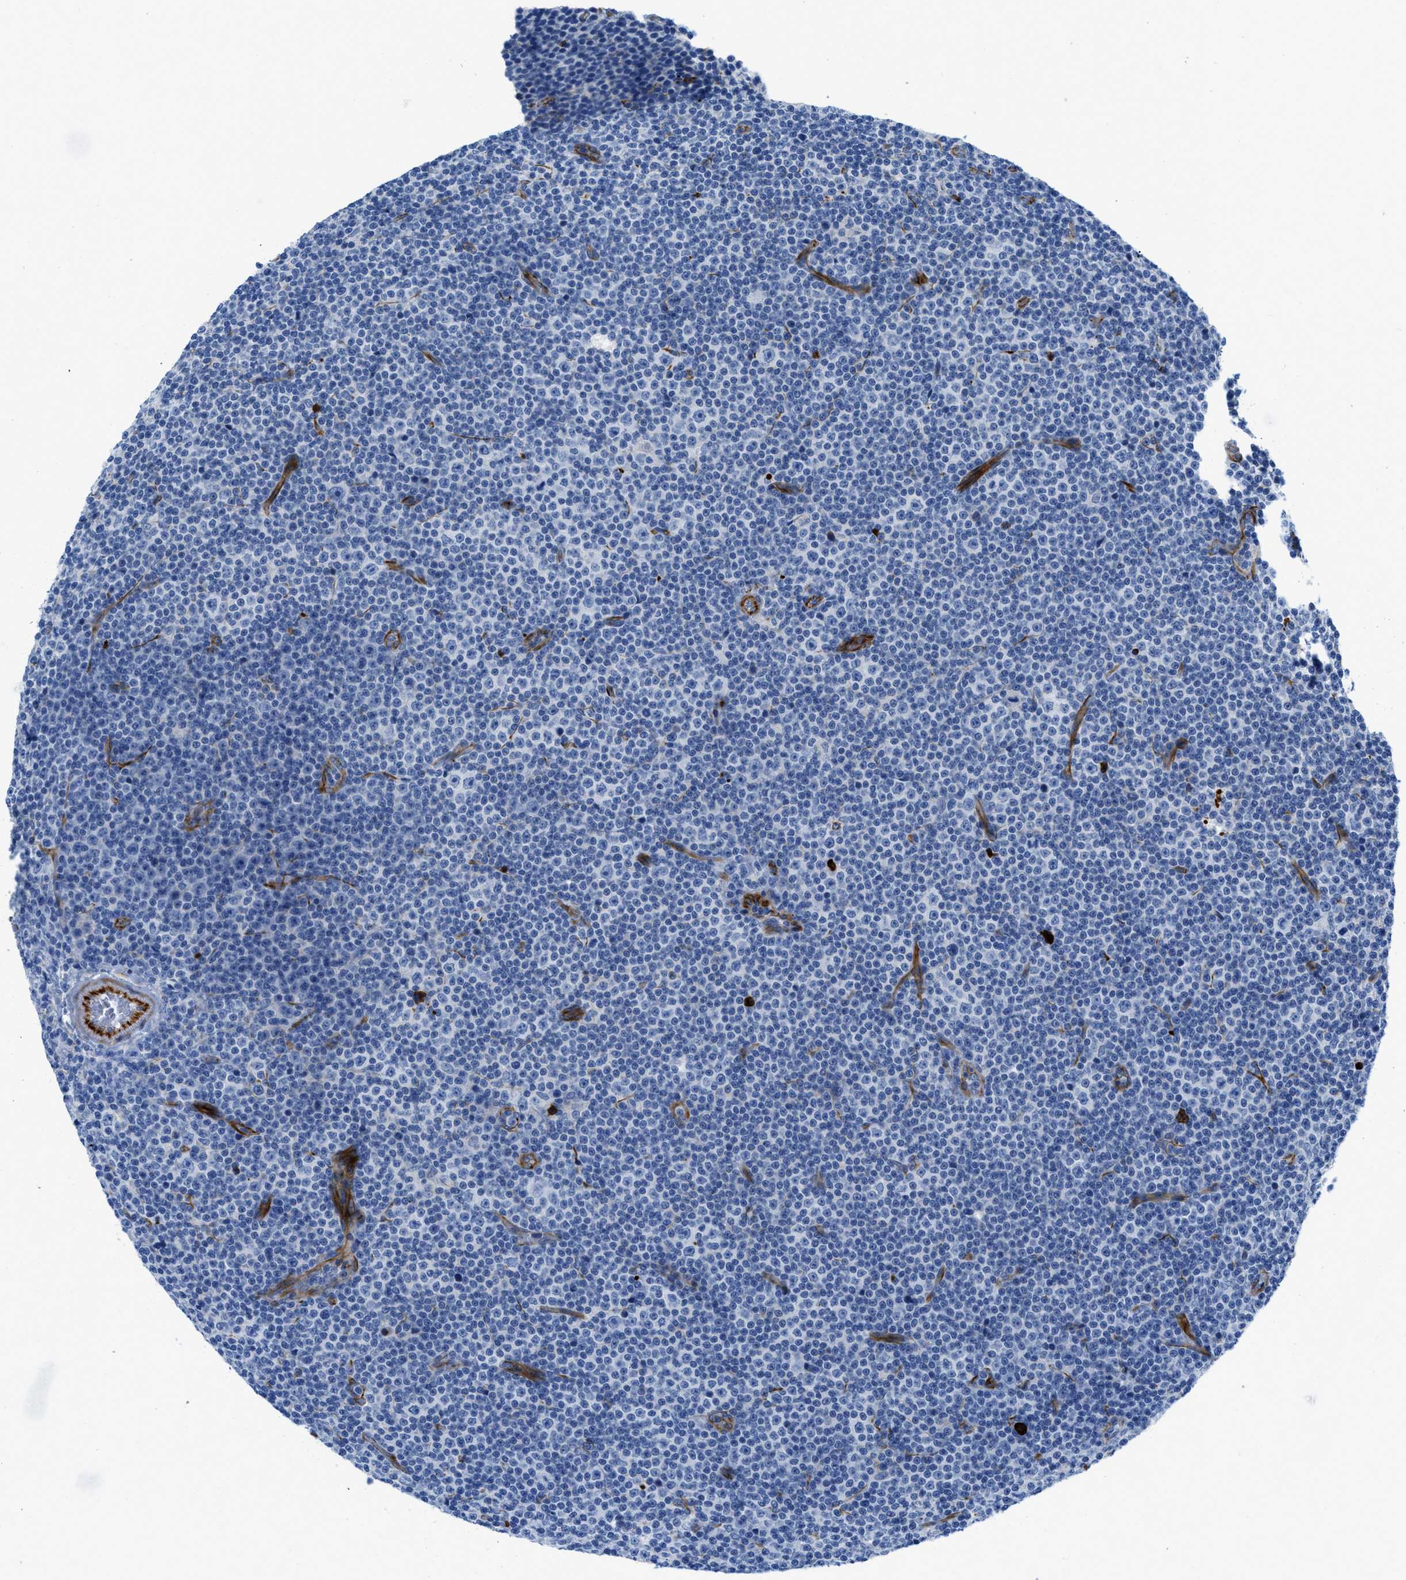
{"staining": {"intensity": "negative", "quantity": "none", "location": "none"}, "tissue": "lymphoma", "cell_type": "Tumor cells", "image_type": "cancer", "snomed": [{"axis": "morphology", "description": "Malignant lymphoma, non-Hodgkin's type, Low grade"}, {"axis": "topography", "description": "Lymph node"}], "caption": "Malignant lymphoma, non-Hodgkin's type (low-grade) was stained to show a protein in brown. There is no significant staining in tumor cells.", "gene": "XCR1", "patient": {"sex": "female", "age": 67}}